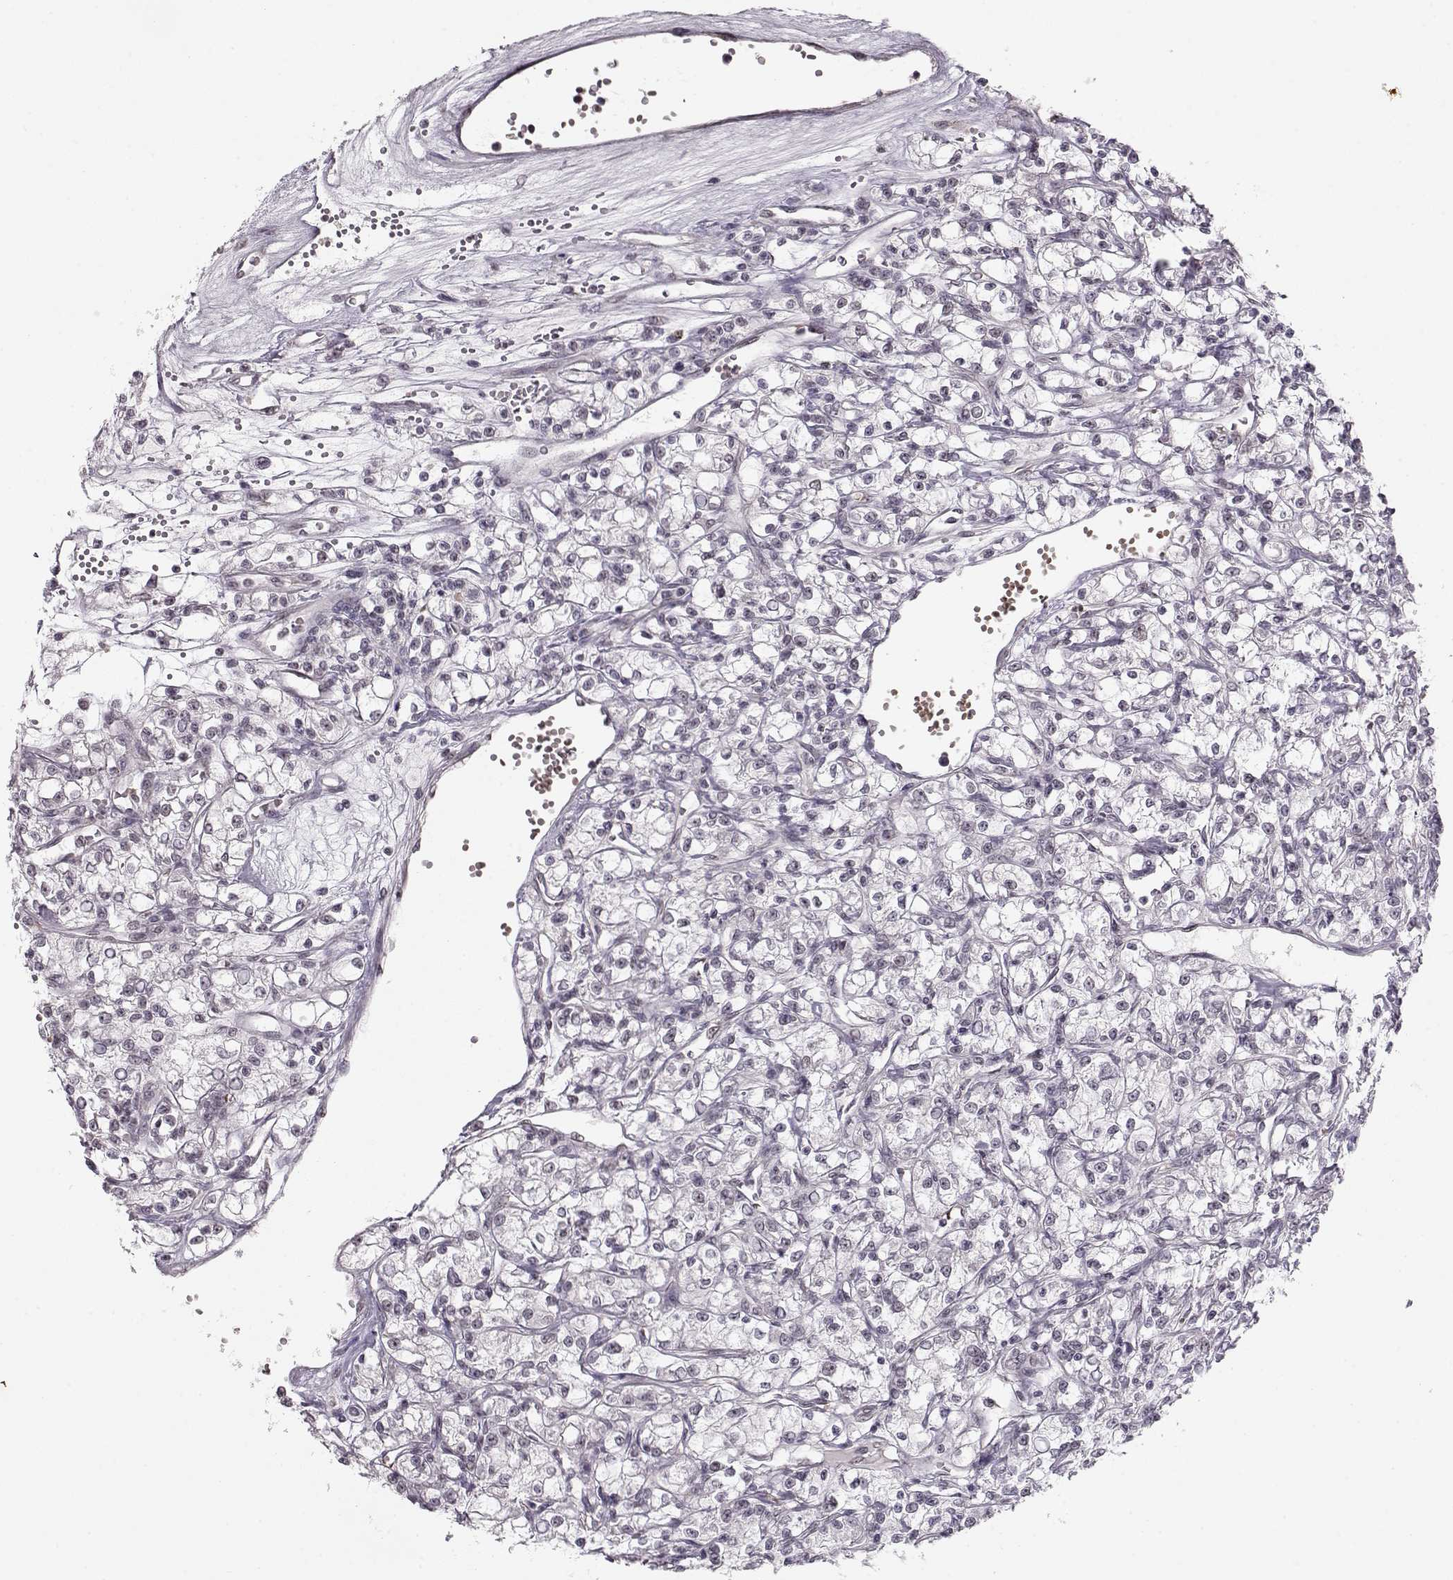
{"staining": {"intensity": "negative", "quantity": "none", "location": "none"}, "tissue": "renal cancer", "cell_type": "Tumor cells", "image_type": "cancer", "snomed": [{"axis": "morphology", "description": "Adenocarcinoma, NOS"}, {"axis": "topography", "description": "Kidney"}], "caption": "Human adenocarcinoma (renal) stained for a protein using immunohistochemistry demonstrates no expression in tumor cells.", "gene": "PCP4", "patient": {"sex": "female", "age": 59}}